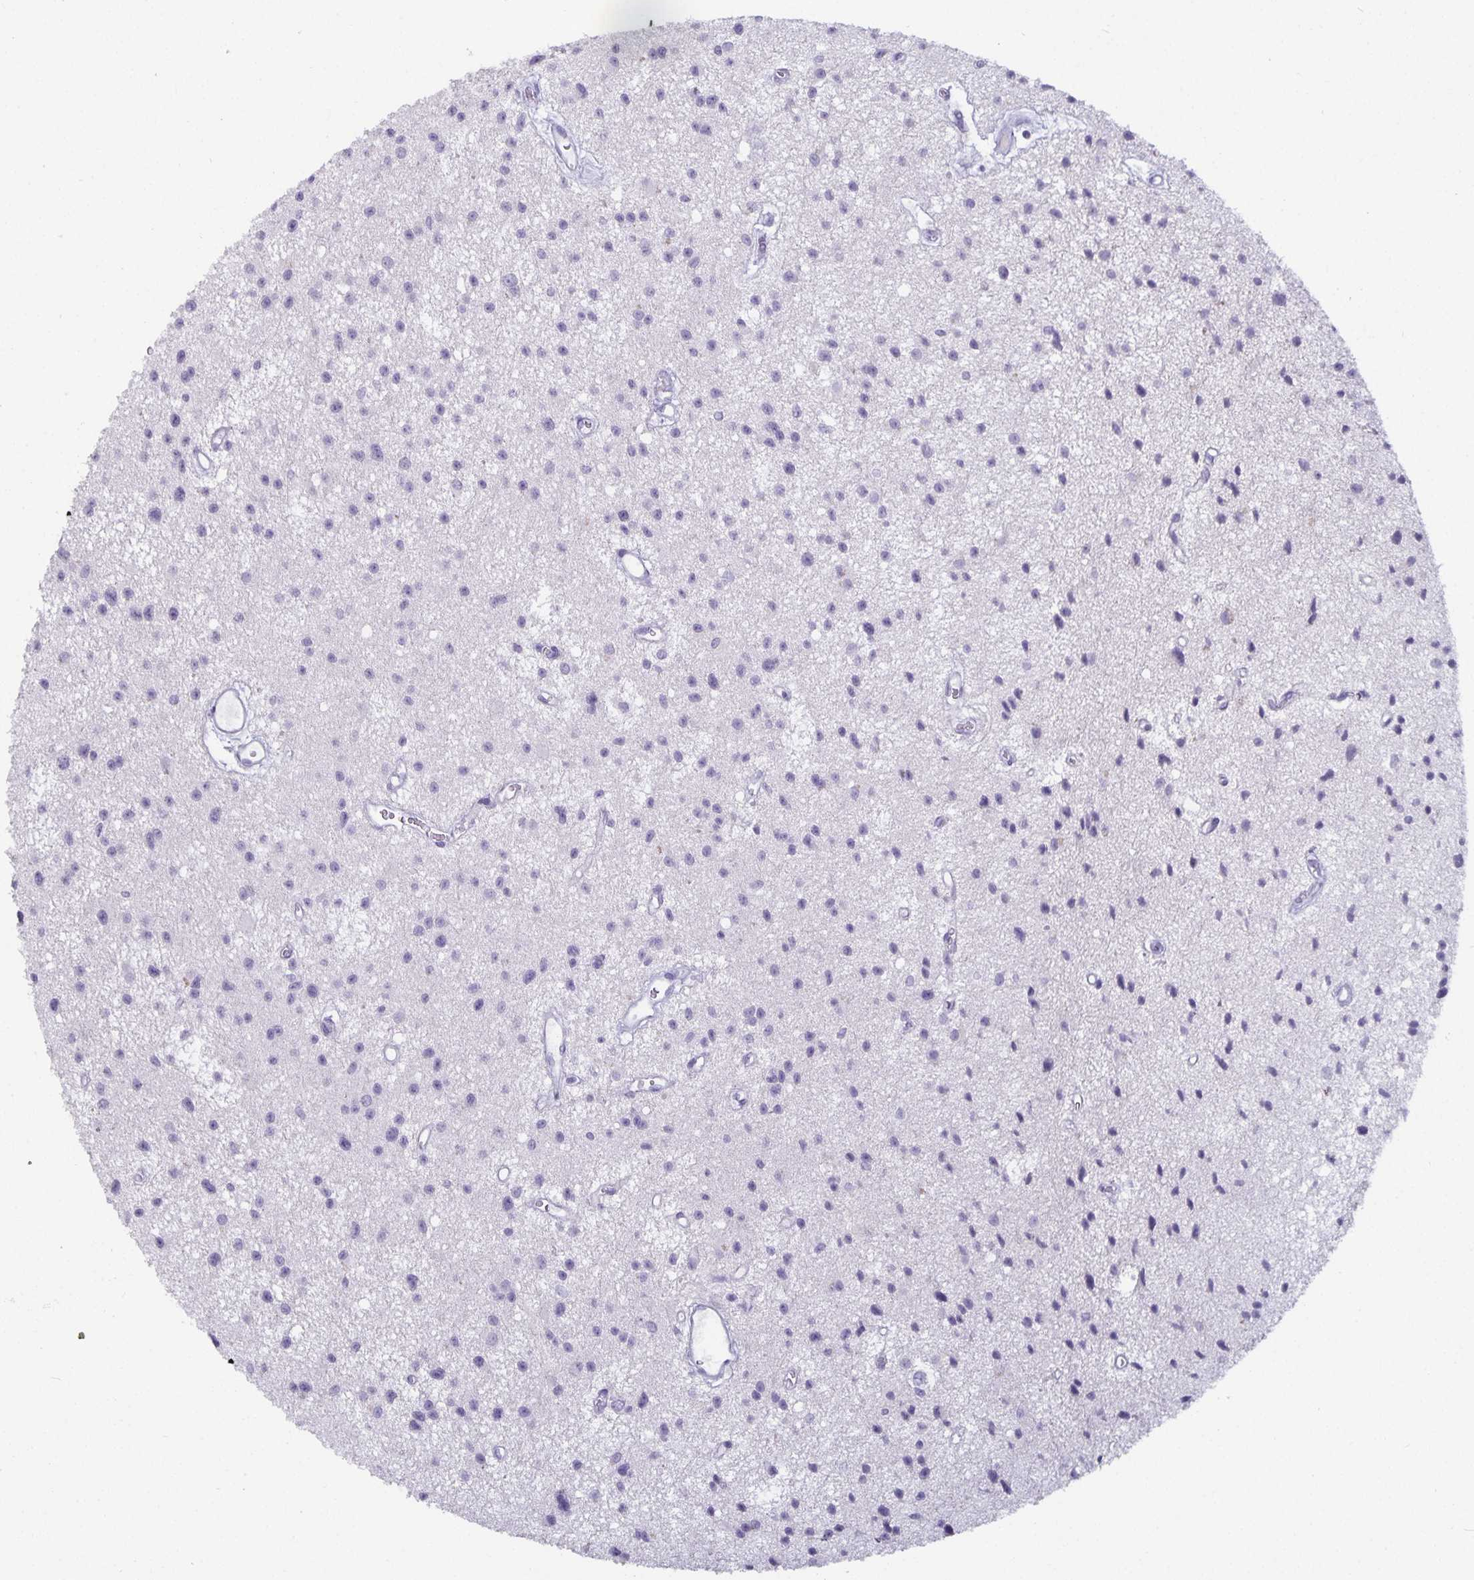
{"staining": {"intensity": "negative", "quantity": "none", "location": "none"}, "tissue": "glioma", "cell_type": "Tumor cells", "image_type": "cancer", "snomed": [{"axis": "morphology", "description": "Glioma, malignant, Low grade"}, {"axis": "topography", "description": "Brain"}], "caption": "IHC photomicrograph of neoplastic tissue: human low-grade glioma (malignant) stained with DAB (3,3'-diaminobenzidine) shows no significant protein staining in tumor cells.", "gene": "CA12", "patient": {"sex": "male", "age": 43}}